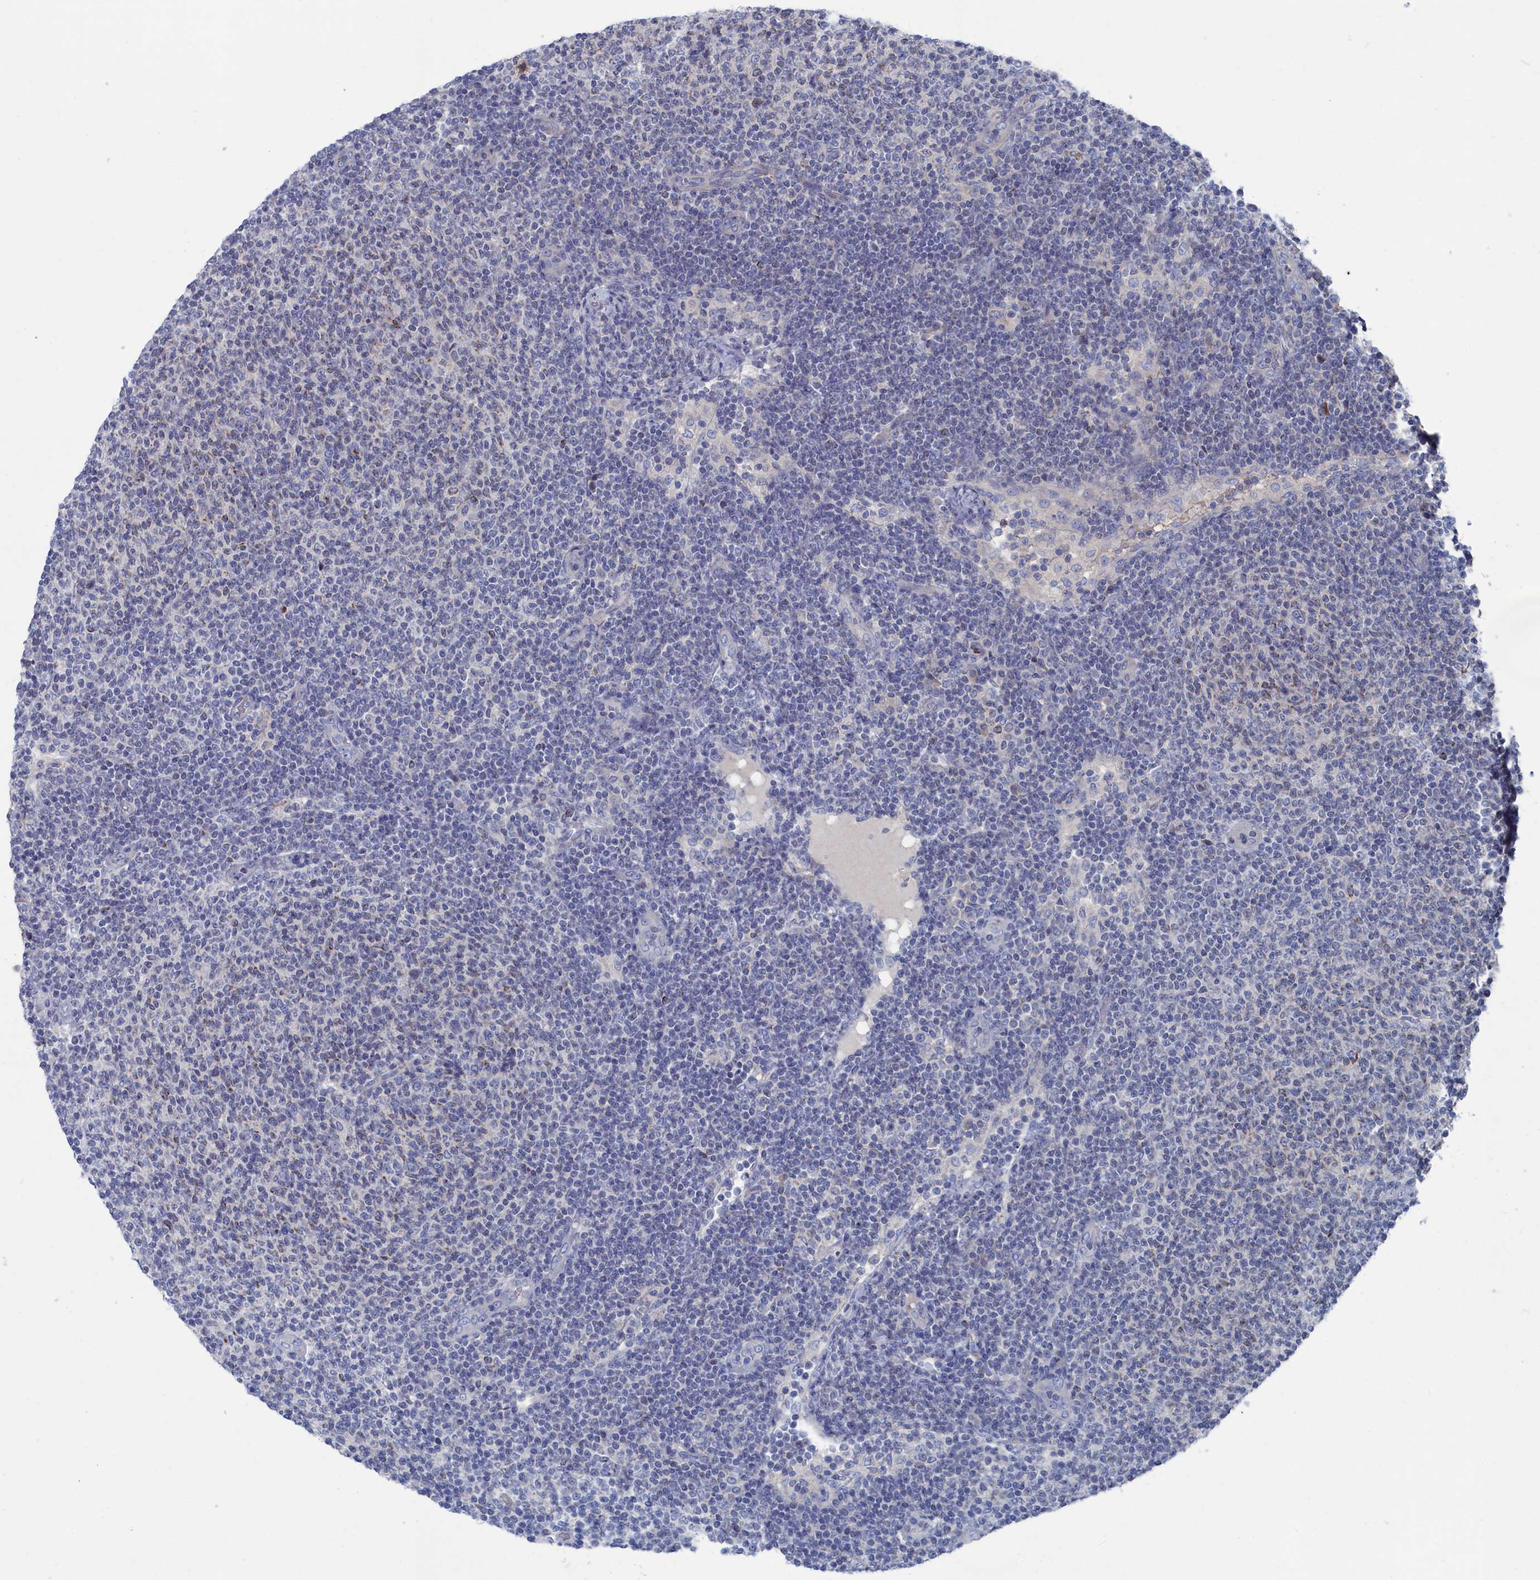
{"staining": {"intensity": "negative", "quantity": "none", "location": "none"}, "tissue": "lymphoma", "cell_type": "Tumor cells", "image_type": "cancer", "snomed": [{"axis": "morphology", "description": "Malignant lymphoma, non-Hodgkin's type, Low grade"}, {"axis": "topography", "description": "Lymph node"}], "caption": "Immunohistochemistry micrograph of neoplastic tissue: human malignant lymphoma, non-Hodgkin's type (low-grade) stained with DAB (3,3'-diaminobenzidine) displays no significant protein expression in tumor cells.", "gene": "CEND1", "patient": {"sex": "male", "age": 66}}